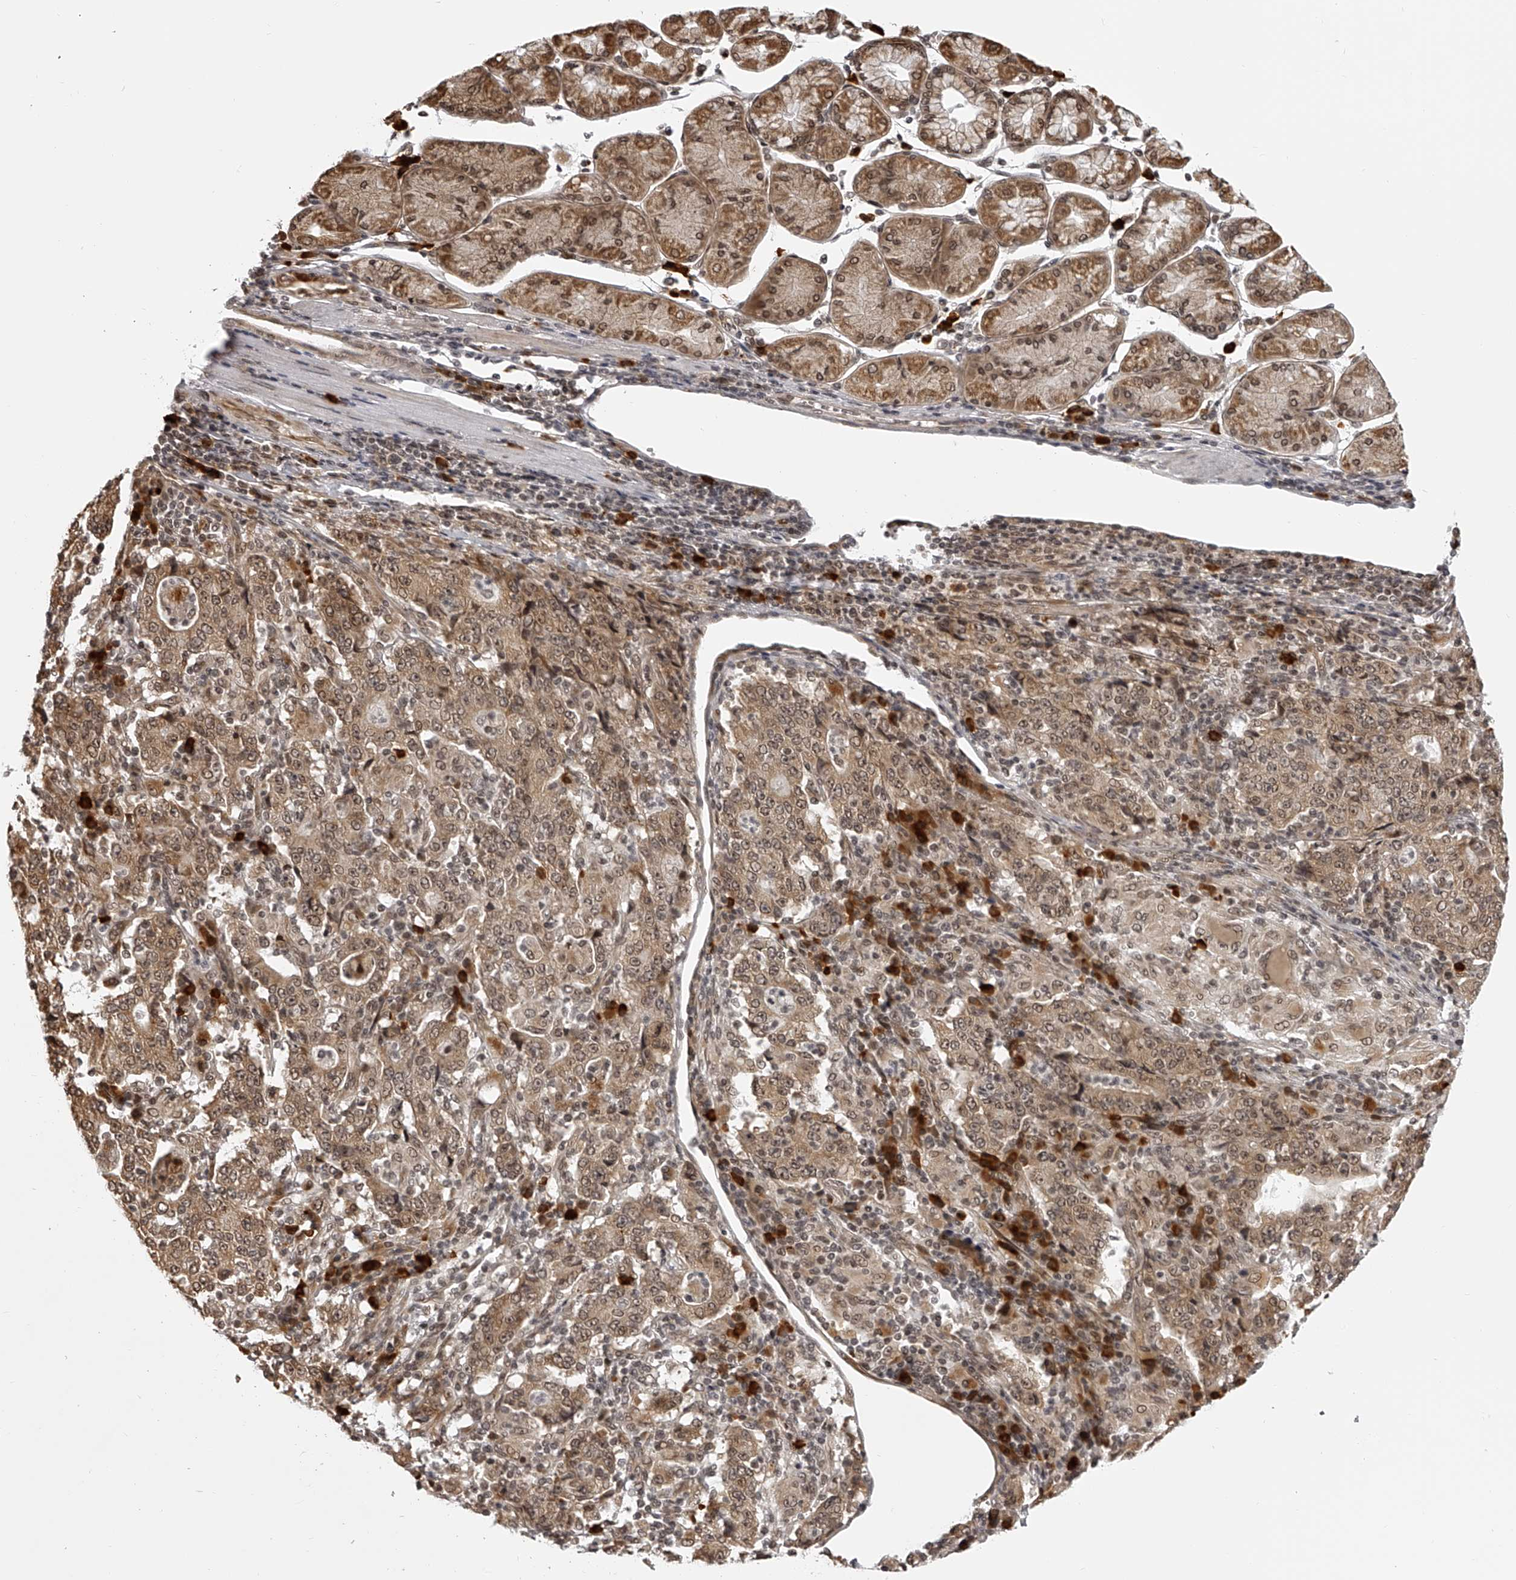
{"staining": {"intensity": "moderate", "quantity": ">75%", "location": "cytoplasmic/membranous,nuclear"}, "tissue": "stomach cancer", "cell_type": "Tumor cells", "image_type": "cancer", "snomed": [{"axis": "morphology", "description": "Normal tissue, NOS"}, {"axis": "morphology", "description": "Adenocarcinoma, NOS"}, {"axis": "topography", "description": "Stomach, upper"}, {"axis": "topography", "description": "Stomach"}], "caption": "IHC staining of stomach cancer (adenocarcinoma), which exhibits medium levels of moderate cytoplasmic/membranous and nuclear positivity in about >75% of tumor cells indicating moderate cytoplasmic/membranous and nuclear protein staining. The staining was performed using DAB (brown) for protein detection and nuclei were counterstained in hematoxylin (blue).", "gene": "ODF2L", "patient": {"sex": "male", "age": 59}}